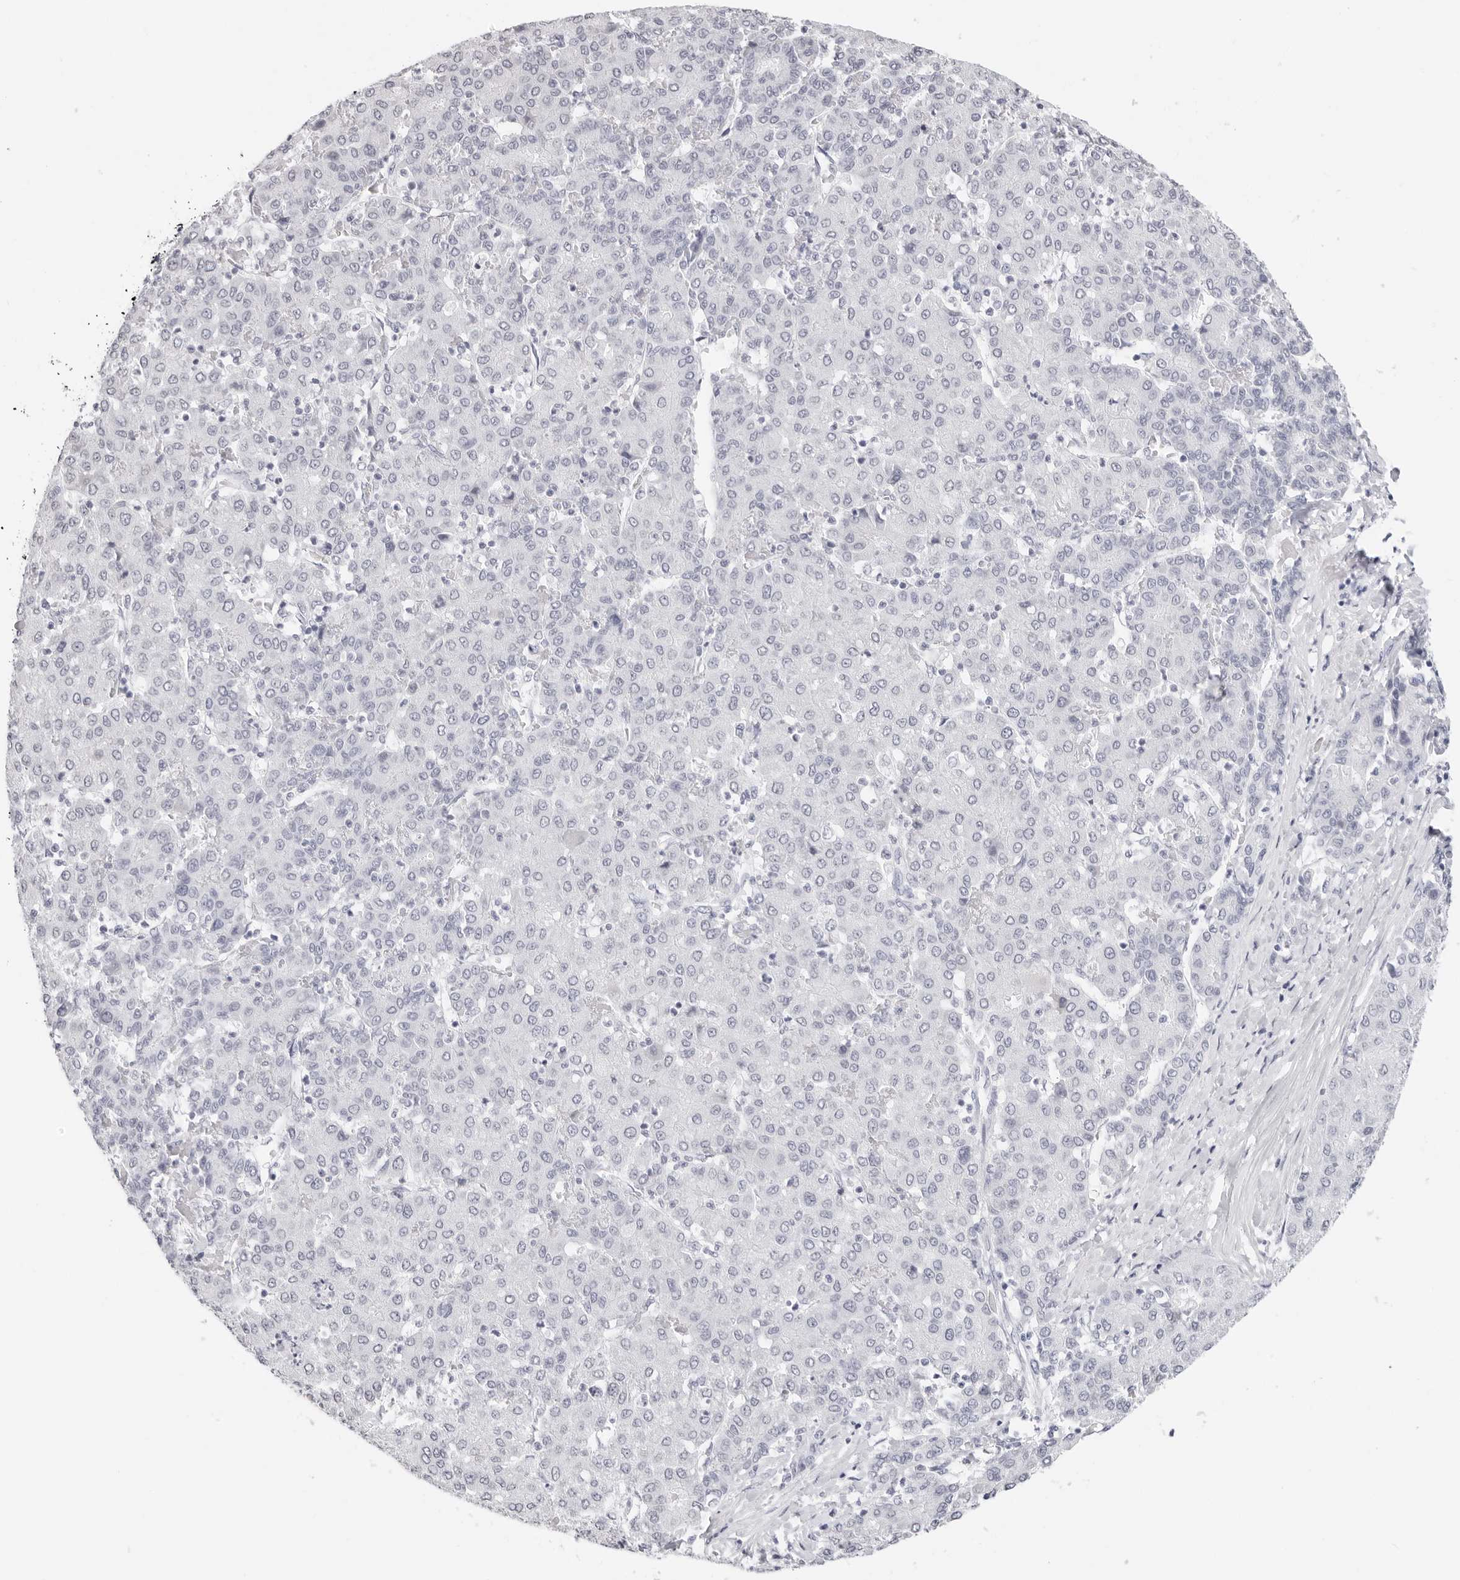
{"staining": {"intensity": "negative", "quantity": "none", "location": "none"}, "tissue": "liver cancer", "cell_type": "Tumor cells", "image_type": "cancer", "snomed": [{"axis": "morphology", "description": "Carcinoma, Hepatocellular, NOS"}, {"axis": "topography", "description": "Liver"}], "caption": "Immunohistochemistry of human liver cancer (hepatocellular carcinoma) exhibits no positivity in tumor cells. (Stains: DAB (3,3'-diaminobenzidine) IHC with hematoxylin counter stain, Microscopy: brightfield microscopy at high magnification).", "gene": "AGMAT", "patient": {"sex": "male", "age": 65}}